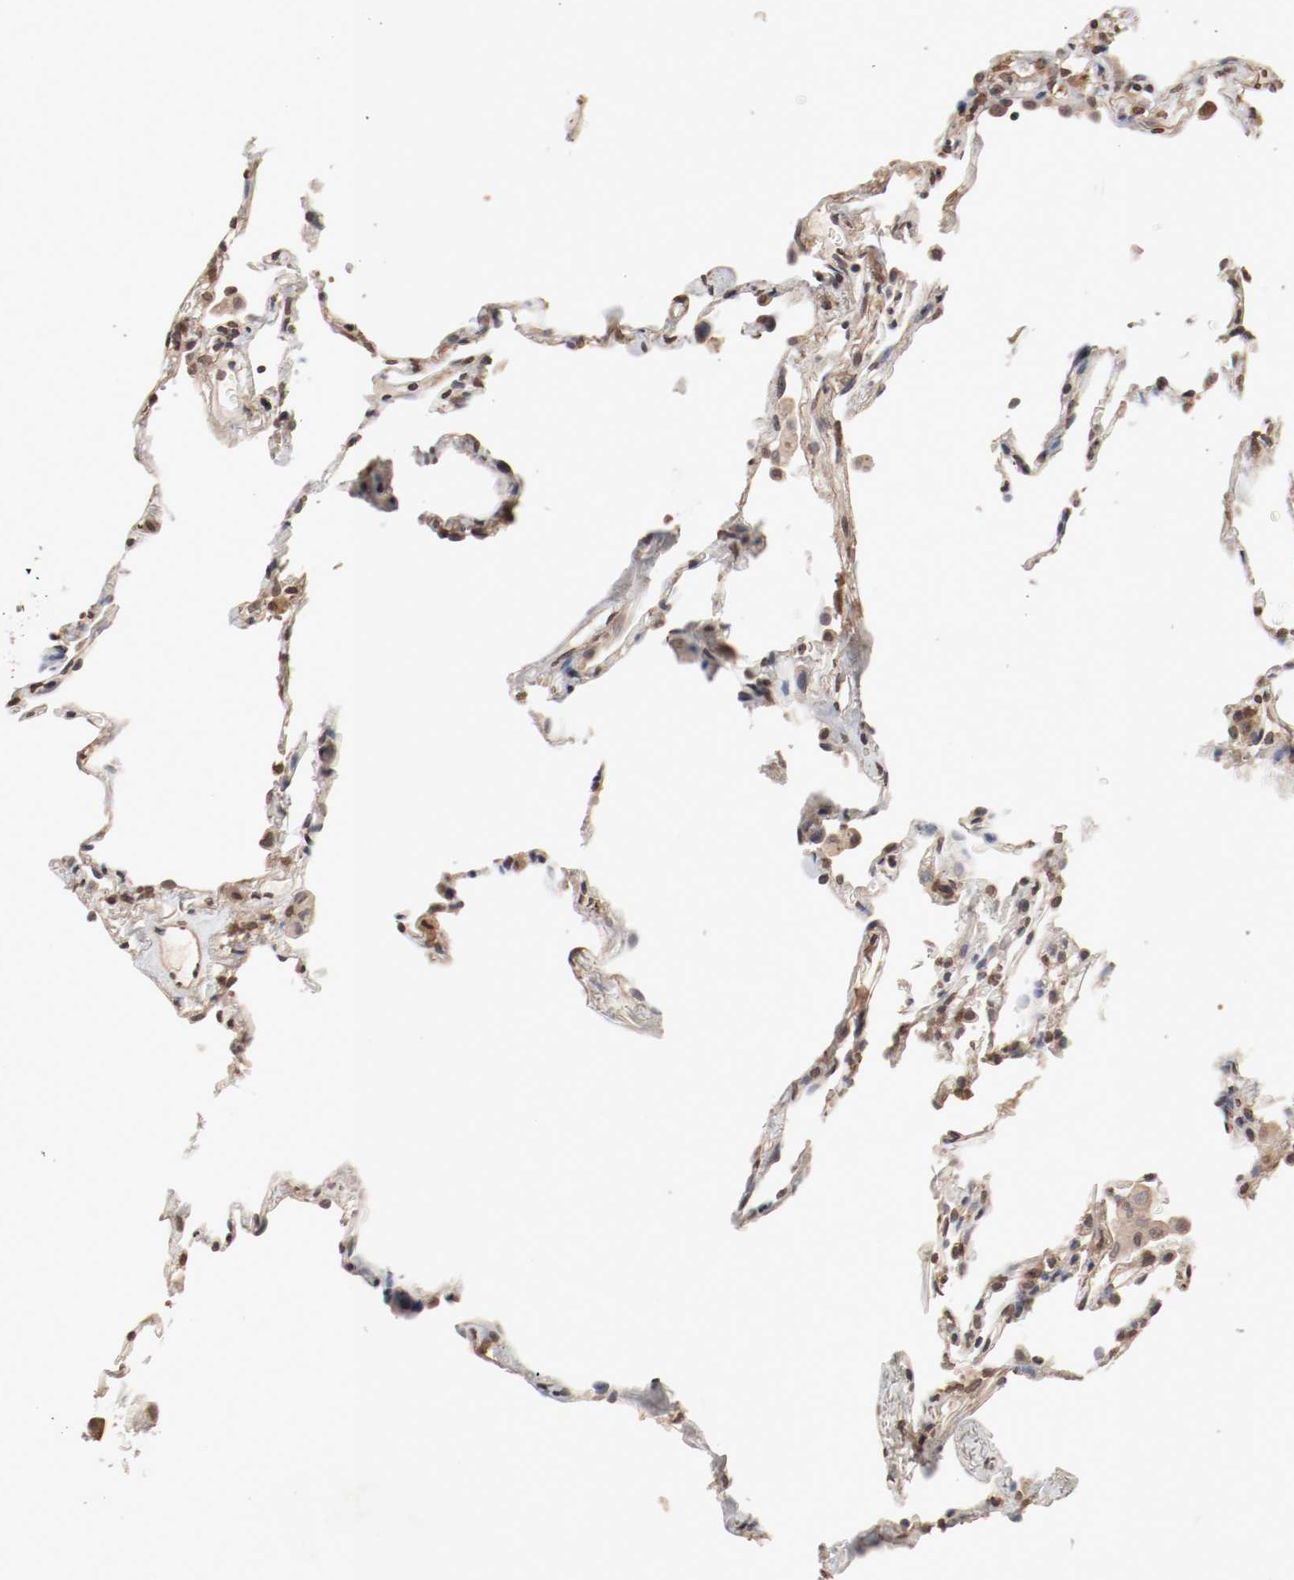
{"staining": {"intensity": "weak", "quantity": "25%-75%", "location": "cytoplasmic/membranous,nuclear"}, "tissue": "lung", "cell_type": "Alveolar cells", "image_type": "normal", "snomed": [{"axis": "morphology", "description": "Normal tissue, NOS"}, {"axis": "topography", "description": "Lung"}], "caption": "High-power microscopy captured an immunohistochemistry (IHC) micrograph of benign lung, revealing weak cytoplasmic/membranous,nuclear expression in approximately 25%-75% of alveolar cells. (IHC, brightfield microscopy, high magnification).", "gene": "WASL", "patient": {"sex": "male", "age": 59}}